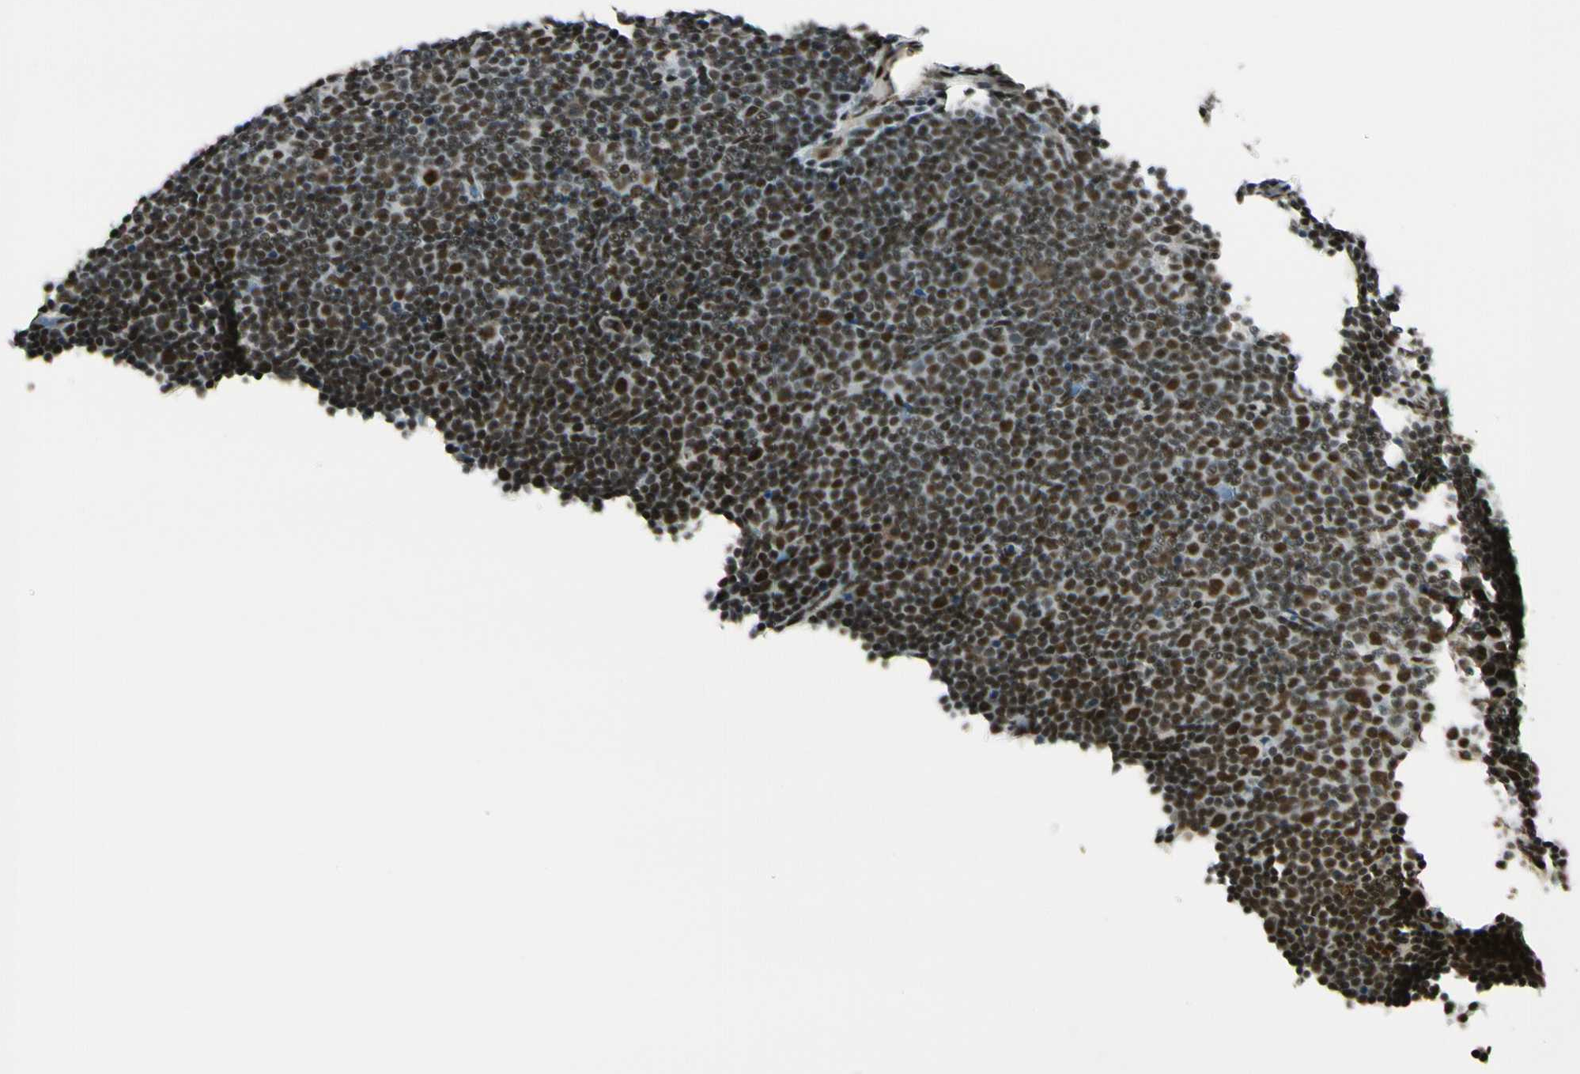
{"staining": {"intensity": "strong", "quantity": ">75%", "location": "nuclear"}, "tissue": "lymphoma", "cell_type": "Tumor cells", "image_type": "cancer", "snomed": [{"axis": "morphology", "description": "Malignant lymphoma, non-Hodgkin's type, Low grade"}, {"axis": "topography", "description": "Lymph node"}], "caption": "The immunohistochemical stain highlights strong nuclear positivity in tumor cells of low-grade malignant lymphoma, non-Hodgkin's type tissue. The staining was performed using DAB to visualize the protein expression in brown, while the nuclei were stained in blue with hematoxylin (Magnification: 20x).", "gene": "CHAMP1", "patient": {"sex": "female", "age": 67}}